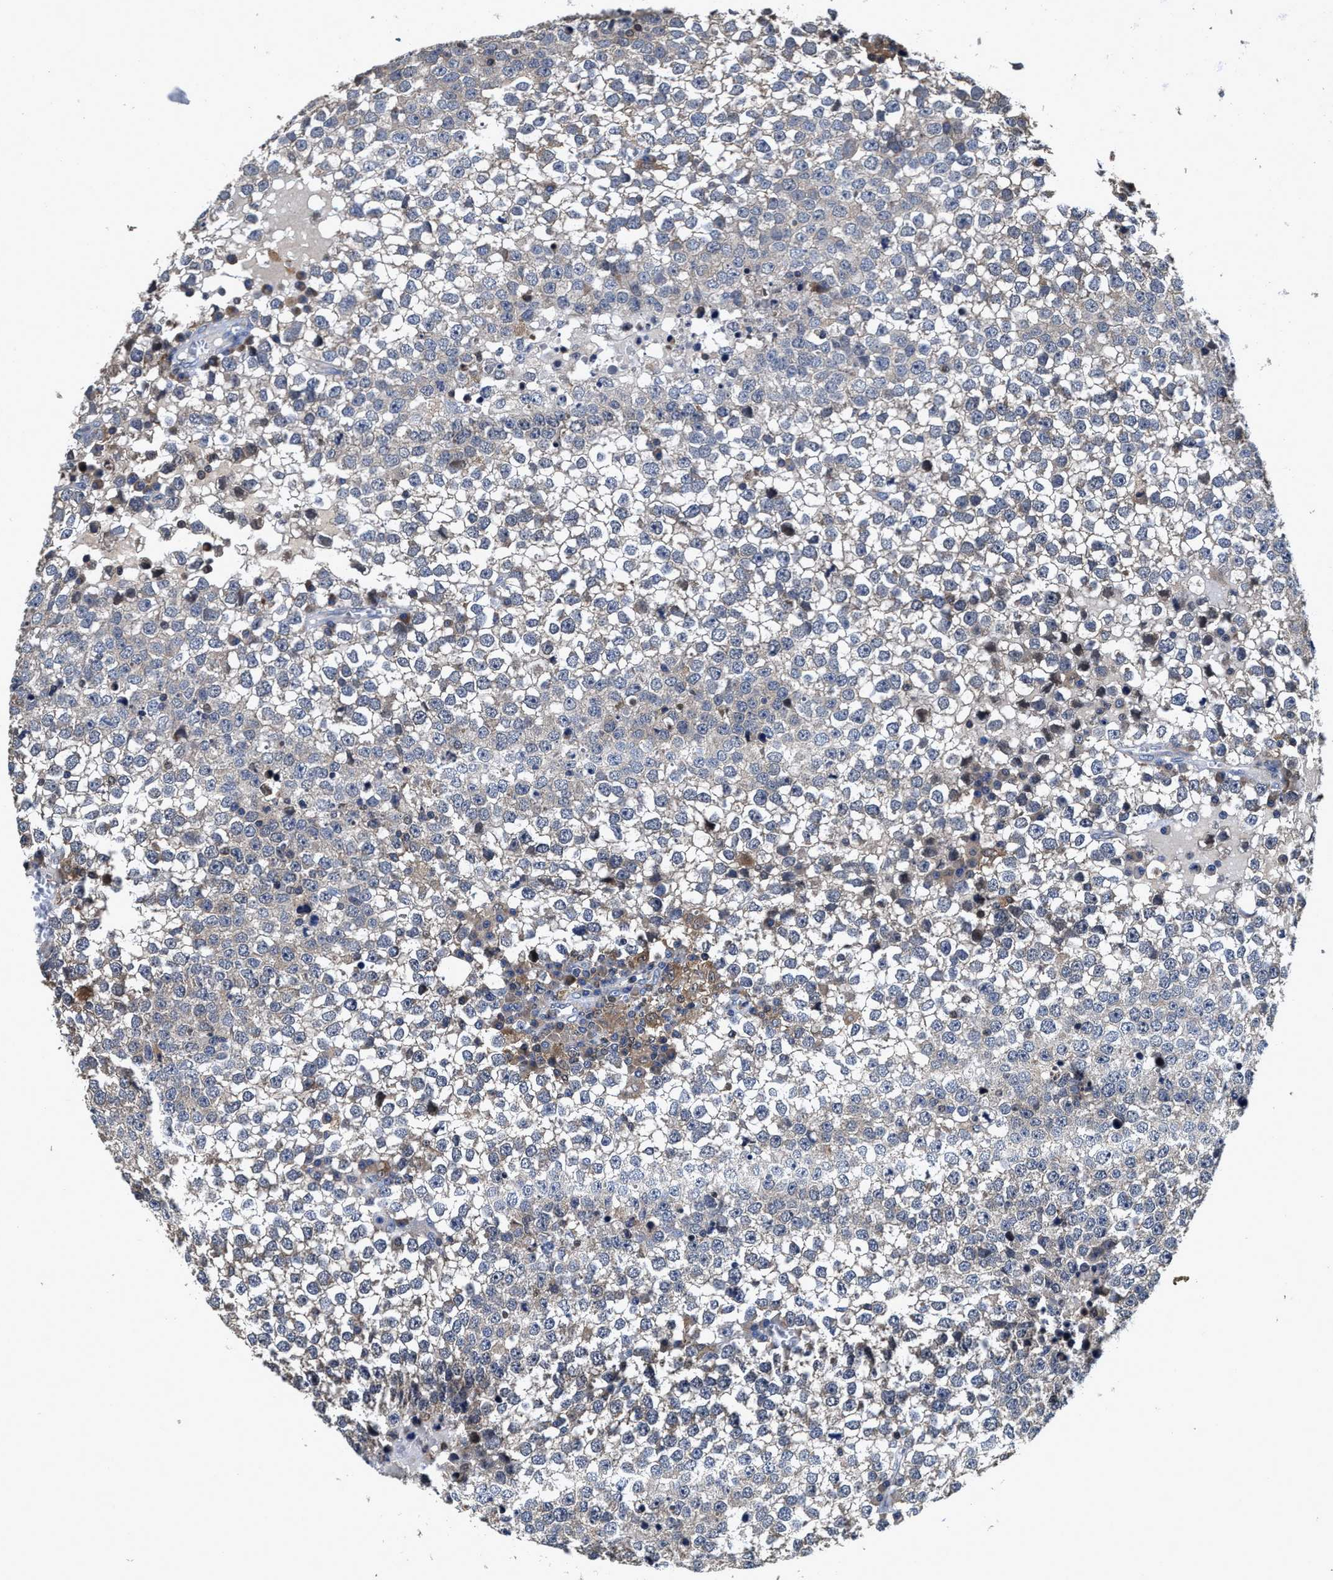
{"staining": {"intensity": "negative", "quantity": "none", "location": "none"}, "tissue": "testis cancer", "cell_type": "Tumor cells", "image_type": "cancer", "snomed": [{"axis": "morphology", "description": "Seminoma, NOS"}, {"axis": "topography", "description": "Testis"}], "caption": "DAB immunohistochemical staining of human testis cancer demonstrates no significant staining in tumor cells. Nuclei are stained in blue.", "gene": "RGS10", "patient": {"sex": "male", "age": 65}}